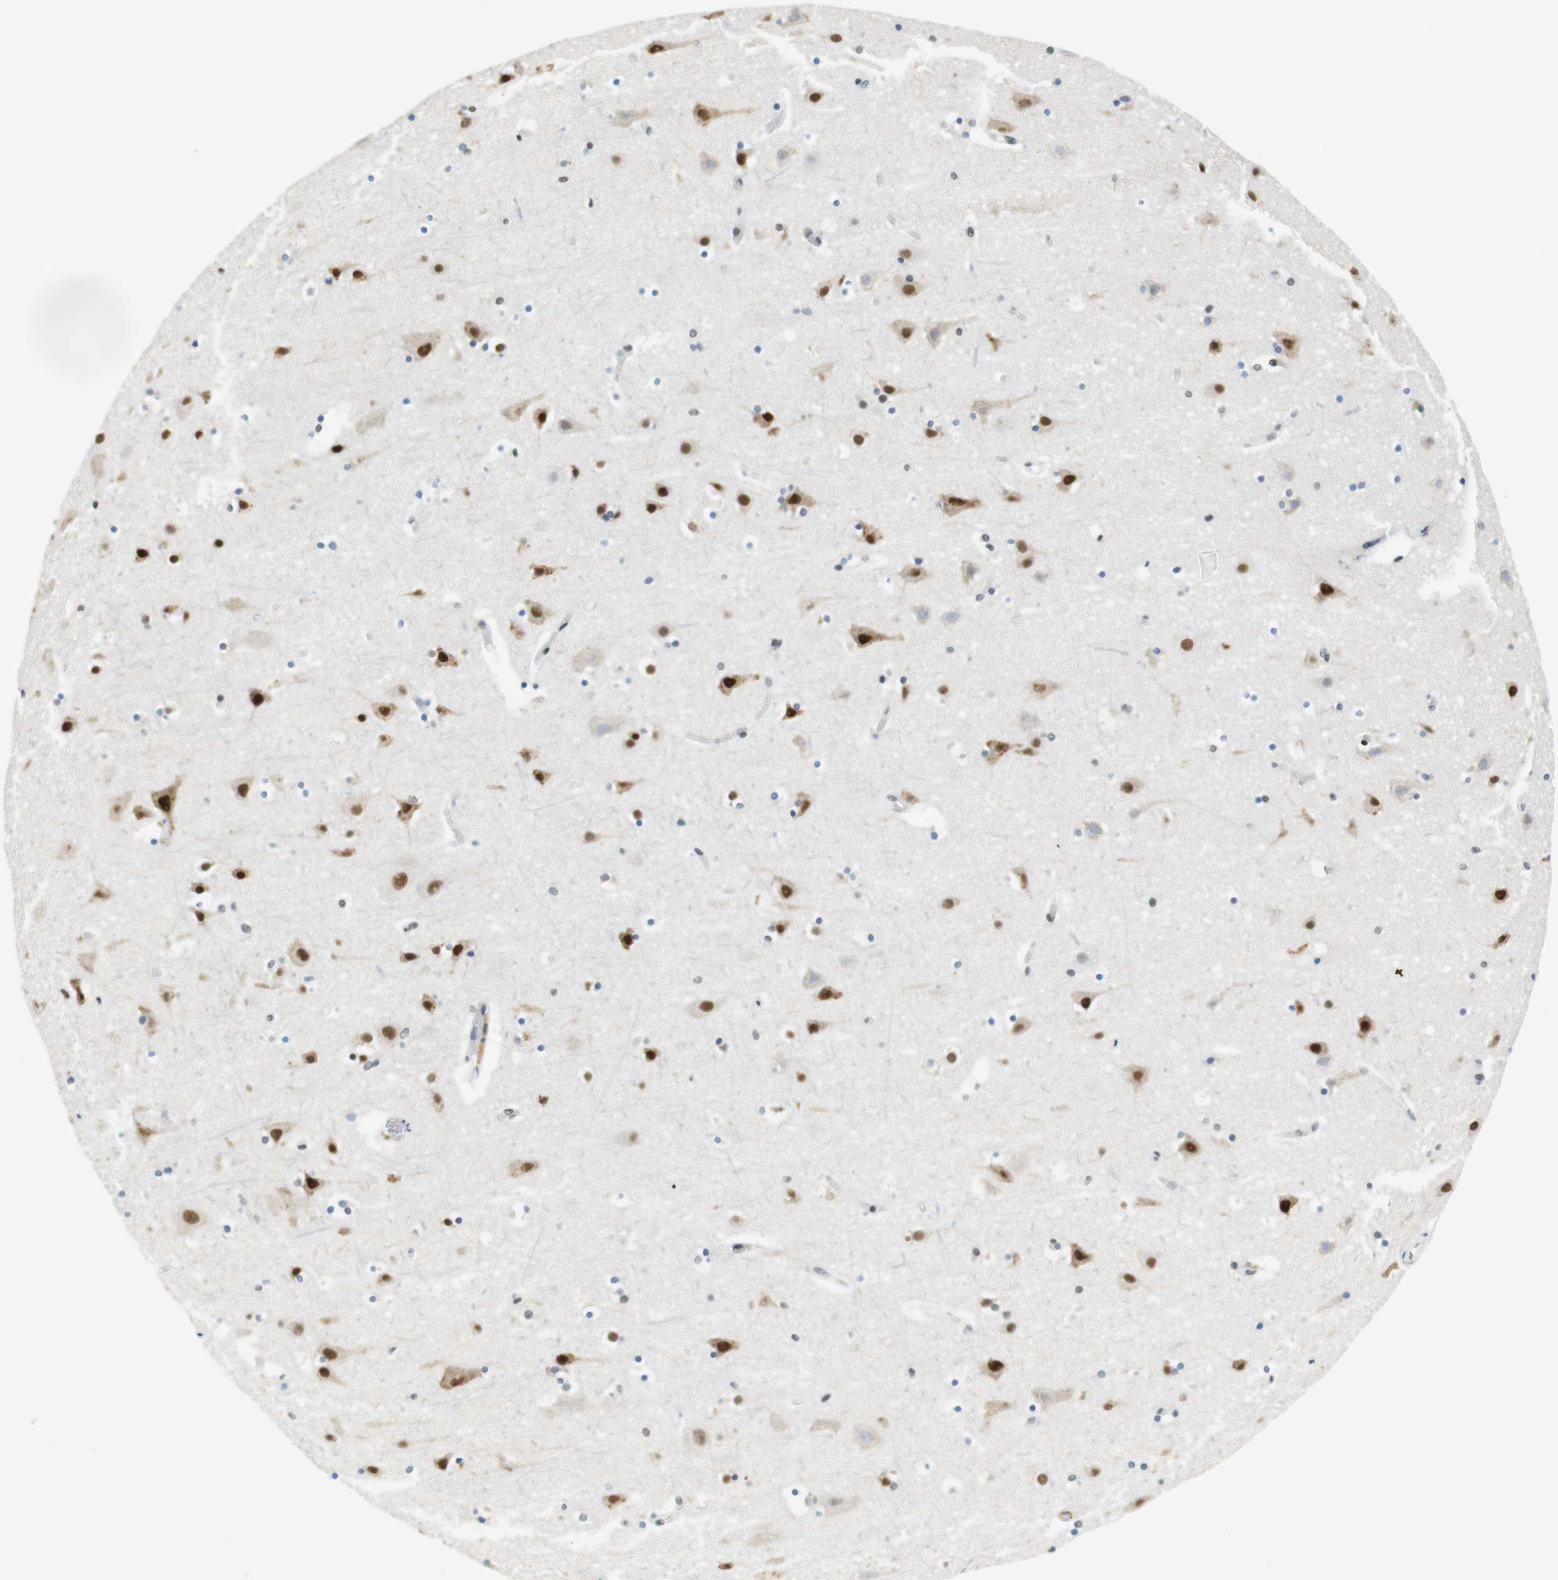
{"staining": {"intensity": "weak", "quantity": "25%-75%", "location": "nuclear"}, "tissue": "cerebral cortex", "cell_type": "Endothelial cells", "image_type": "normal", "snomed": [{"axis": "morphology", "description": "Normal tissue, NOS"}, {"axis": "topography", "description": "Cerebral cortex"}], "caption": "Protein expression analysis of benign human cerebral cortex reveals weak nuclear staining in approximately 25%-75% of endothelial cells.", "gene": "RNF38", "patient": {"sex": "male", "age": 45}}